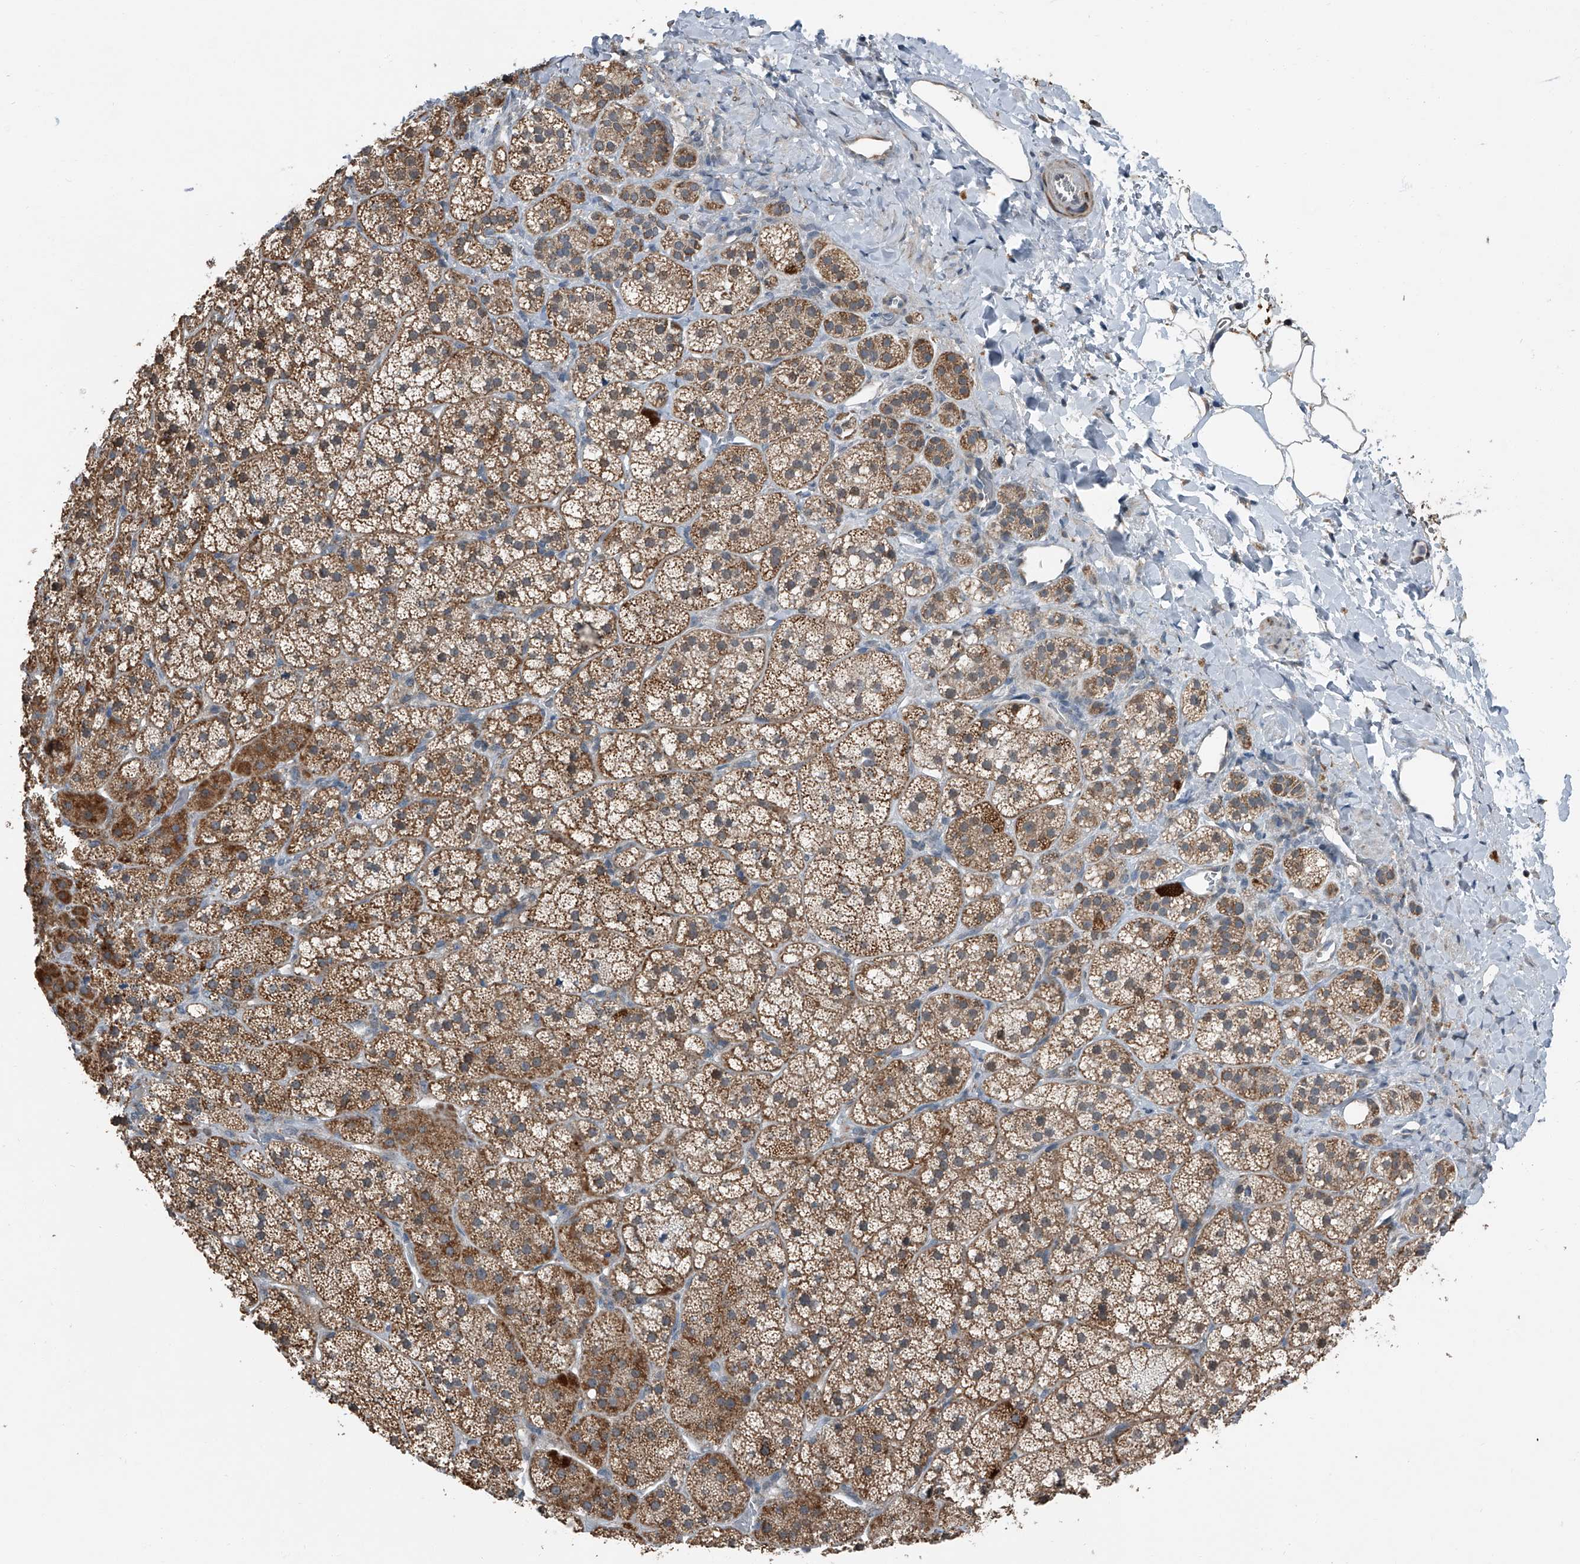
{"staining": {"intensity": "strong", "quantity": ">75%", "location": "cytoplasmic/membranous"}, "tissue": "adrenal gland", "cell_type": "Glandular cells", "image_type": "normal", "snomed": [{"axis": "morphology", "description": "Normal tissue, NOS"}, {"axis": "topography", "description": "Adrenal gland"}], "caption": "Strong cytoplasmic/membranous positivity is appreciated in about >75% of glandular cells in normal adrenal gland. (Stains: DAB in brown, nuclei in blue, Microscopy: brightfield microscopy at high magnification).", "gene": "CHRNA7", "patient": {"sex": "female", "age": 44}}